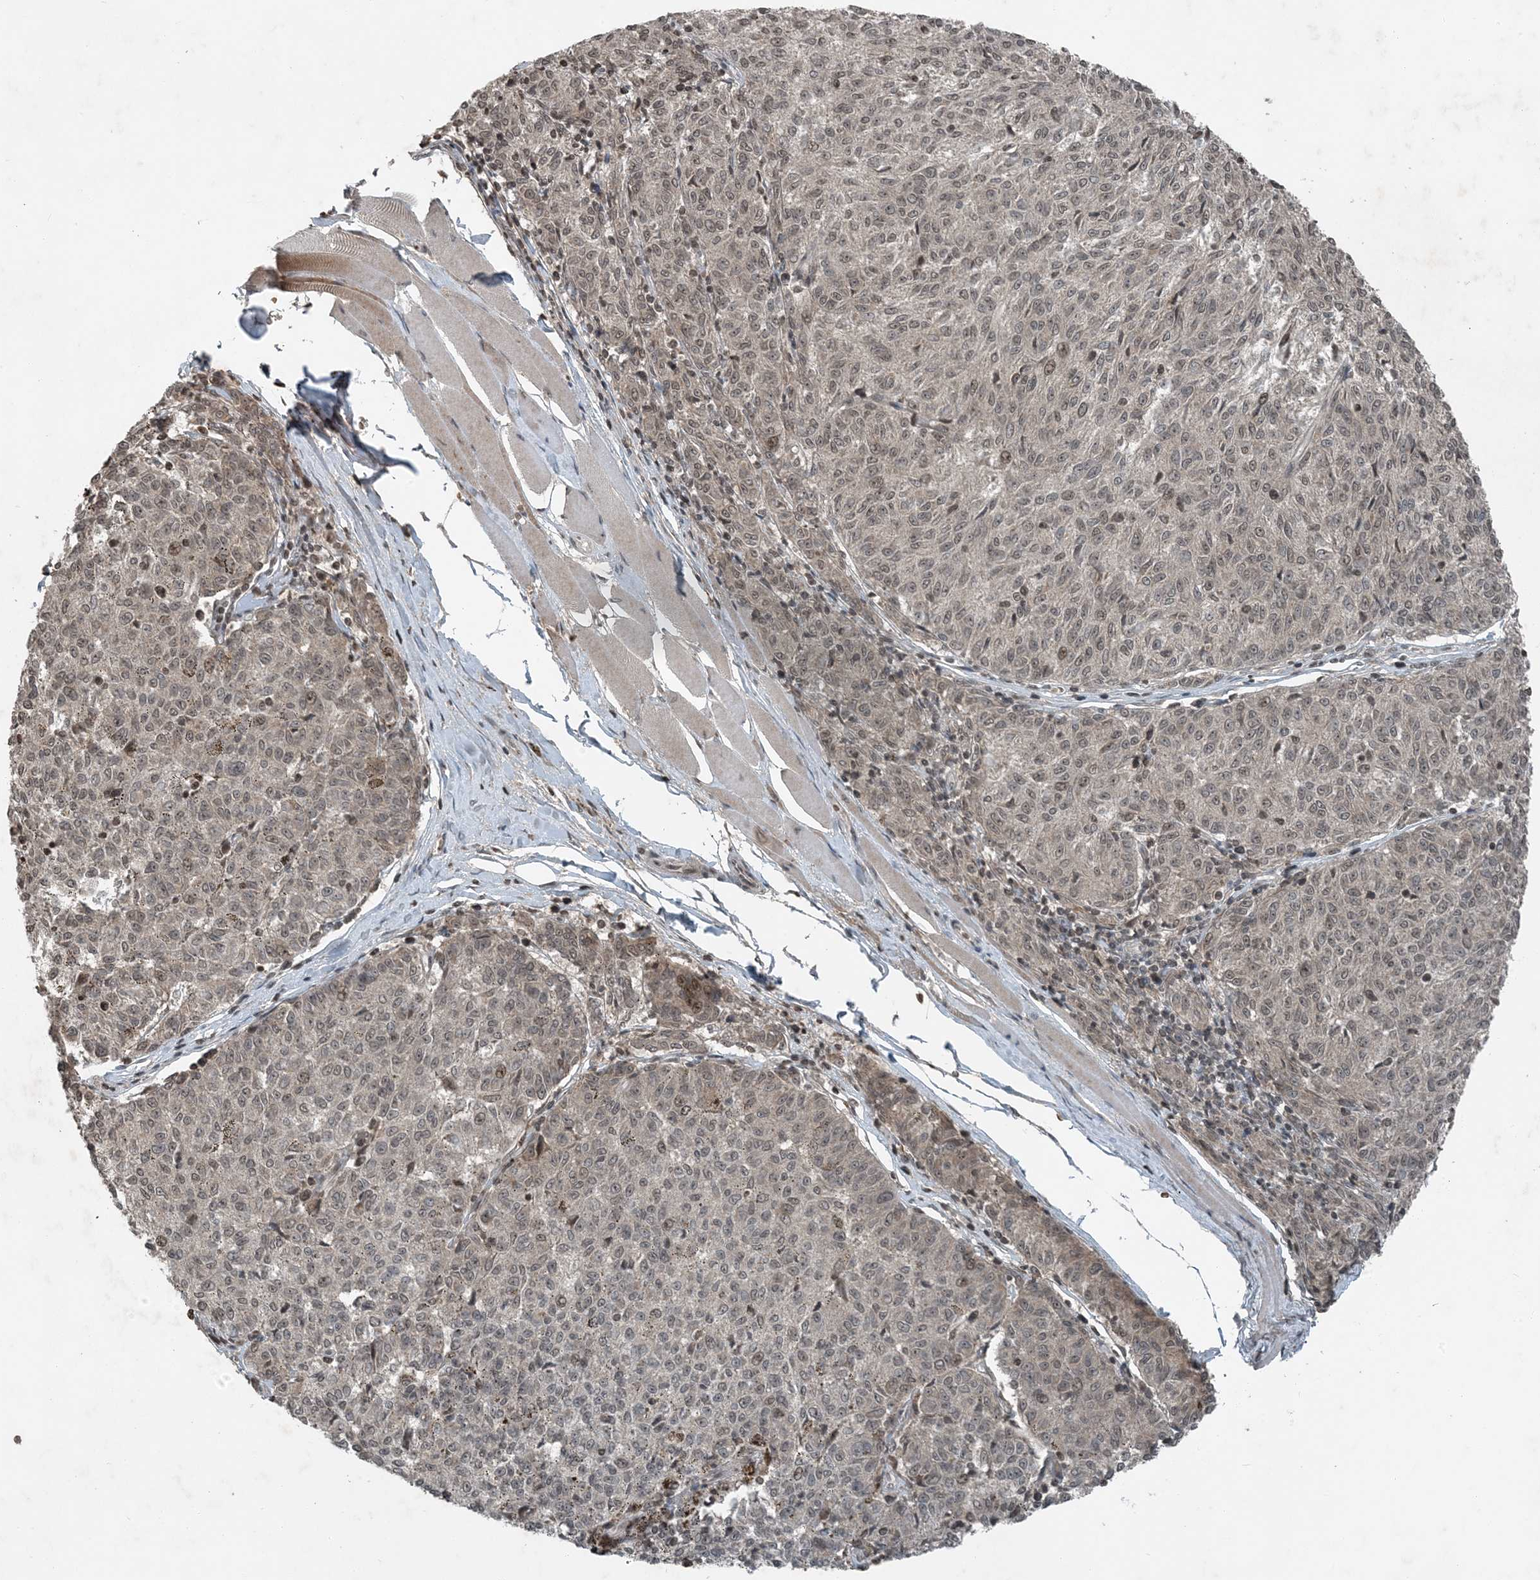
{"staining": {"intensity": "weak", "quantity": "<25%", "location": "nuclear"}, "tissue": "melanoma", "cell_type": "Tumor cells", "image_type": "cancer", "snomed": [{"axis": "morphology", "description": "Malignant melanoma, NOS"}, {"axis": "topography", "description": "Skin"}], "caption": "IHC photomicrograph of neoplastic tissue: melanoma stained with DAB (3,3'-diaminobenzidine) reveals no significant protein expression in tumor cells.", "gene": "ZFAND2B", "patient": {"sex": "female", "age": 72}}